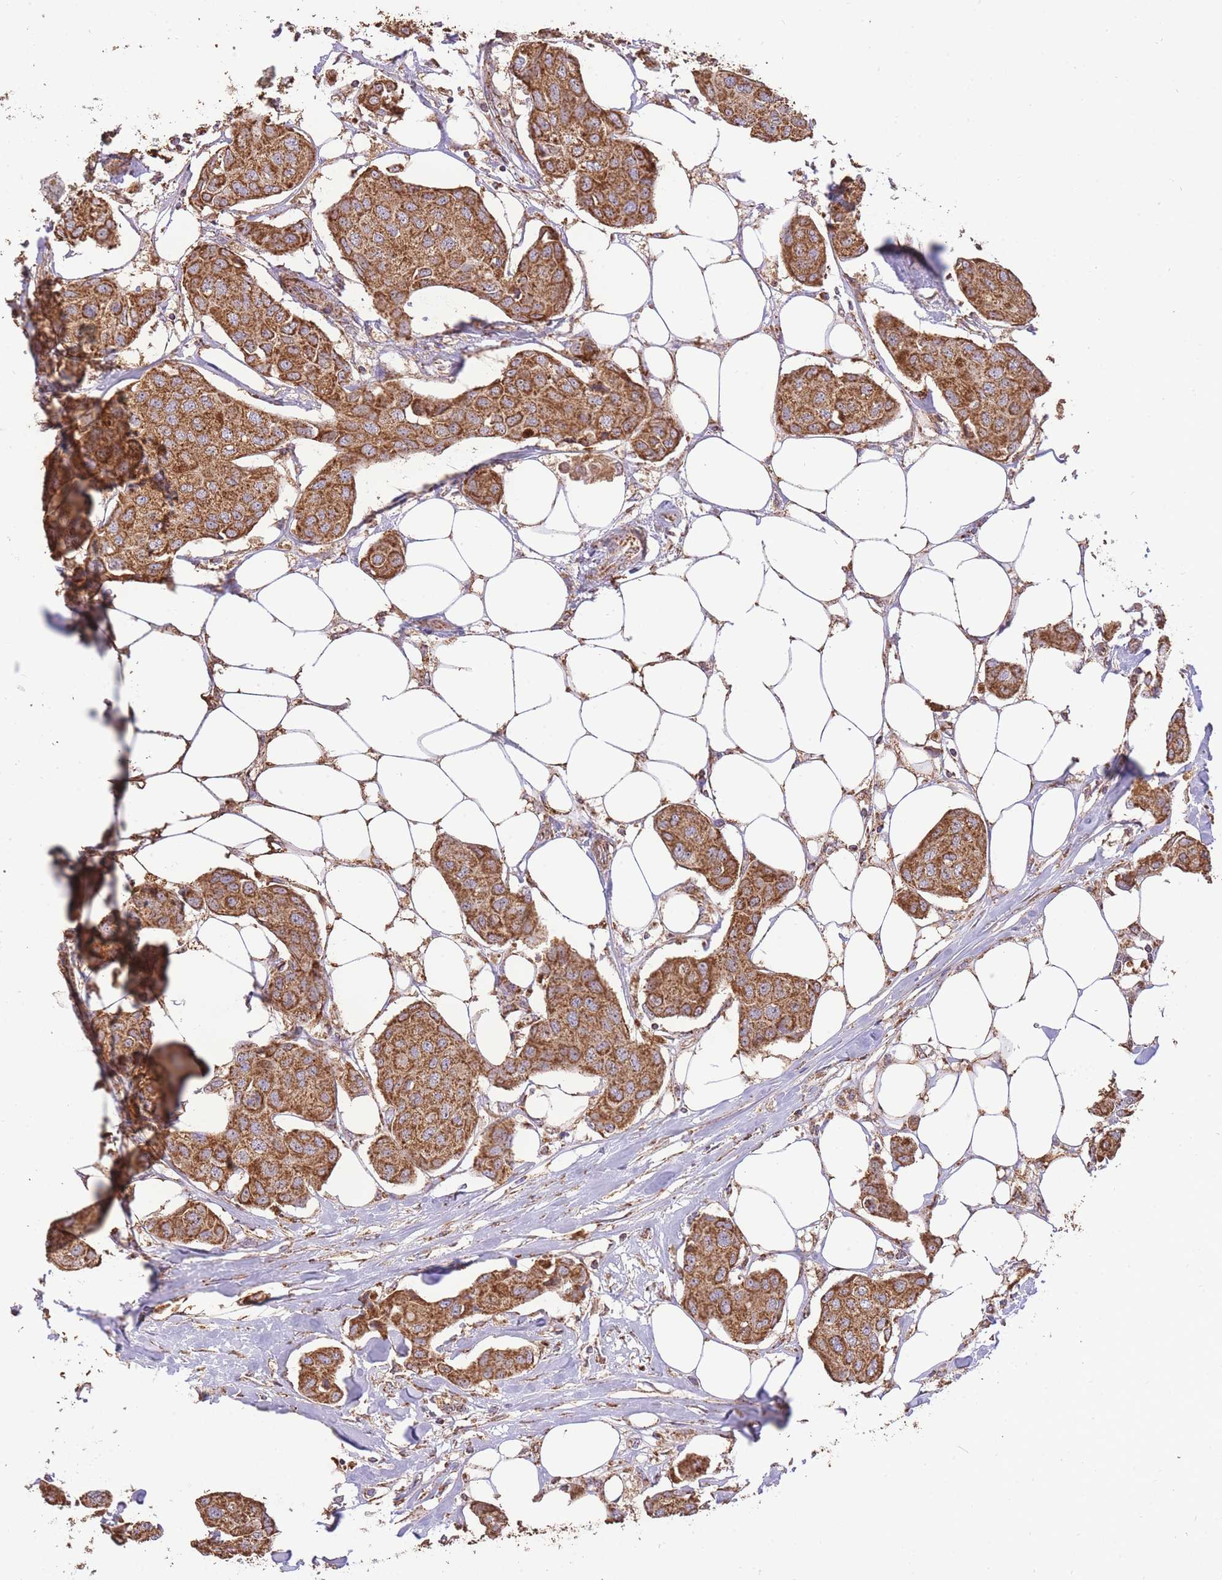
{"staining": {"intensity": "strong", "quantity": ">75%", "location": "cytoplasmic/membranous"}, "tissue": "breast cancer", "cell_type": "Tumor cells", "image_type": "cancer", "snomed": [{"axis": "morphology", "description": "Duct carcinoma"}, {"axis": "topography", "description": "Breast"}, {"axis": "topography", "description": "Lymph node"}], "caption": "Breast cancer (infiltrating ductal carcinoma) stained for a protein (brown) displays strong cytoplasmic/membranous positive staining in about >75% of tumor cells.", "gene": "PREP", "patient": {"sex": "female", "age": 80}}